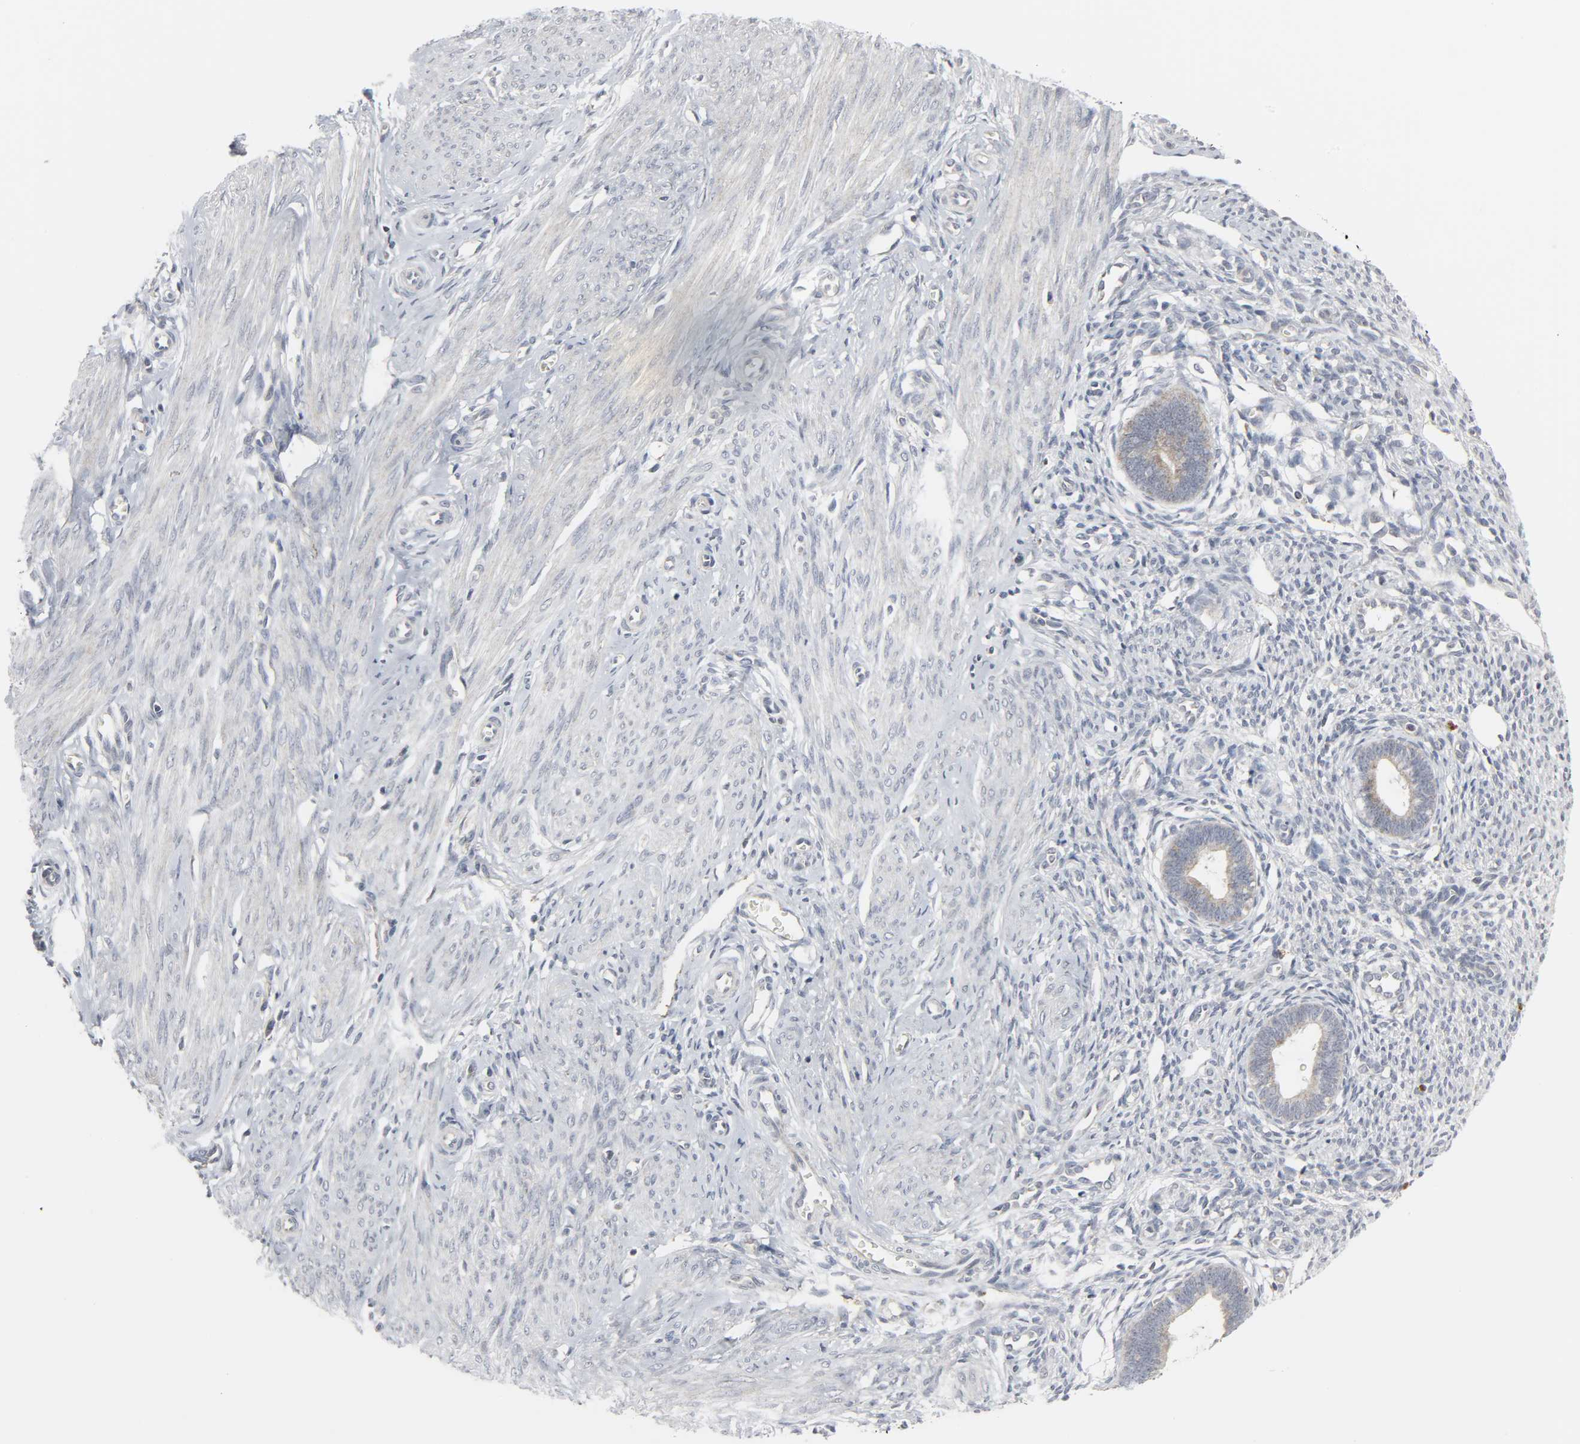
{"staining": {"intensity": "negative", "quantity": "none", "location": "none"}, "tissue": "endometrium", "cell_type": "Cells in endometrial stroma", "image_type": "normal", "snomed": [{"axis": "morphology", "description": "Normal tissue, NOS"}, {"axis": "topography", "description": "Endometrium"}], "caption": "IHC histopathology image of normal endometrium: endometrium stained with DAB exhibits no significant protein staining in cells in endometrial stroma.", "gene": "CLIP1", "patient": {"sex": "female", "age": 27}}